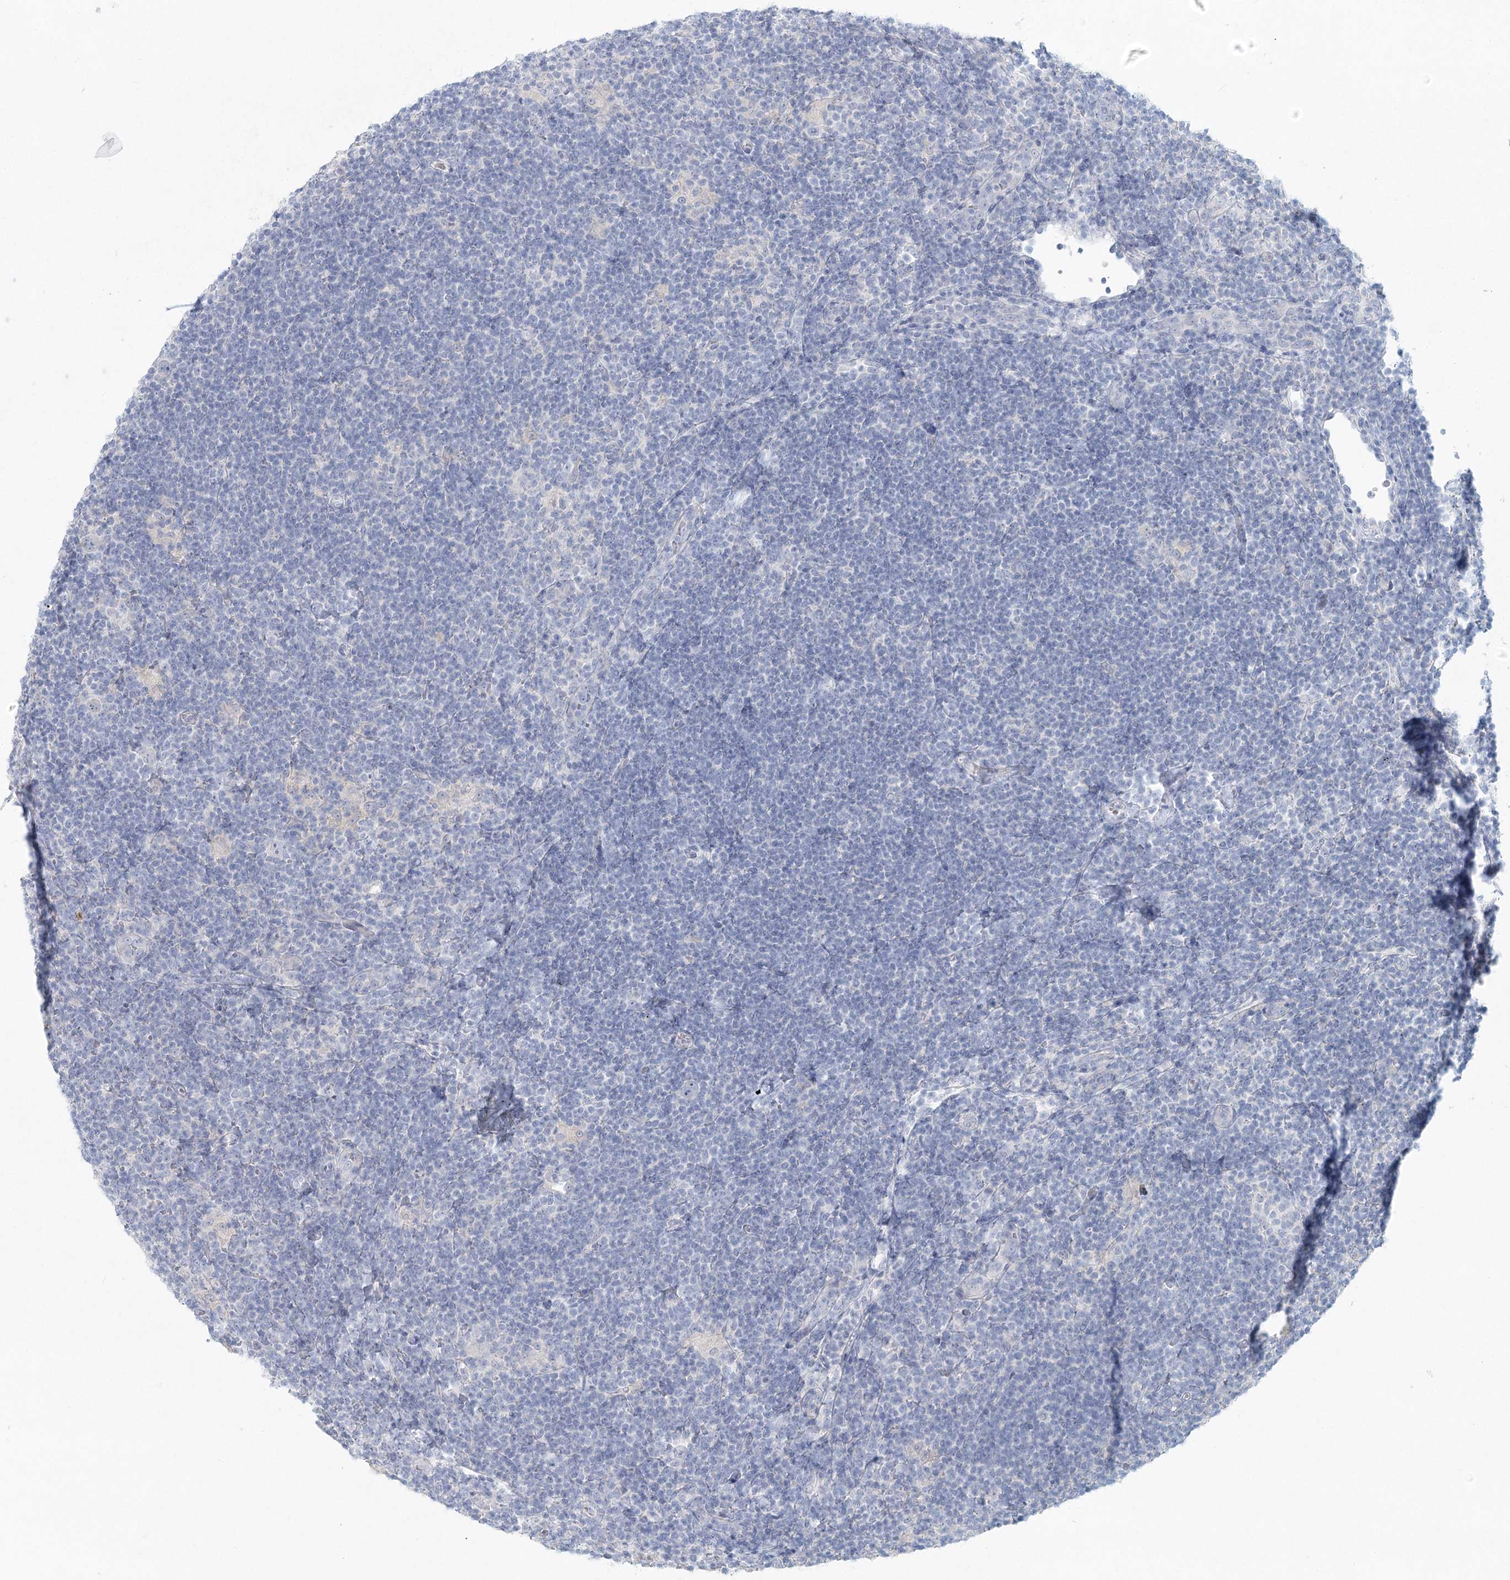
{"staining": {"intensity": "negative", "quantity": "none", "location": "none"}, "tissue": "lymphoma", "cell_type": "Tumor cells", "image_type": "cancer", "snomed": [{"axis": "morphology", "description": "Hodgkin's disease, NOS"}, {"axis": "topography", "description": "Lymph node"}], "caption": "Human Hodgkin's disease stained for a protein using IHC exhibits no positivity in tumor cells.", "gene": "LRP2BP", "patient": {"sex": "female", "age": 57}}